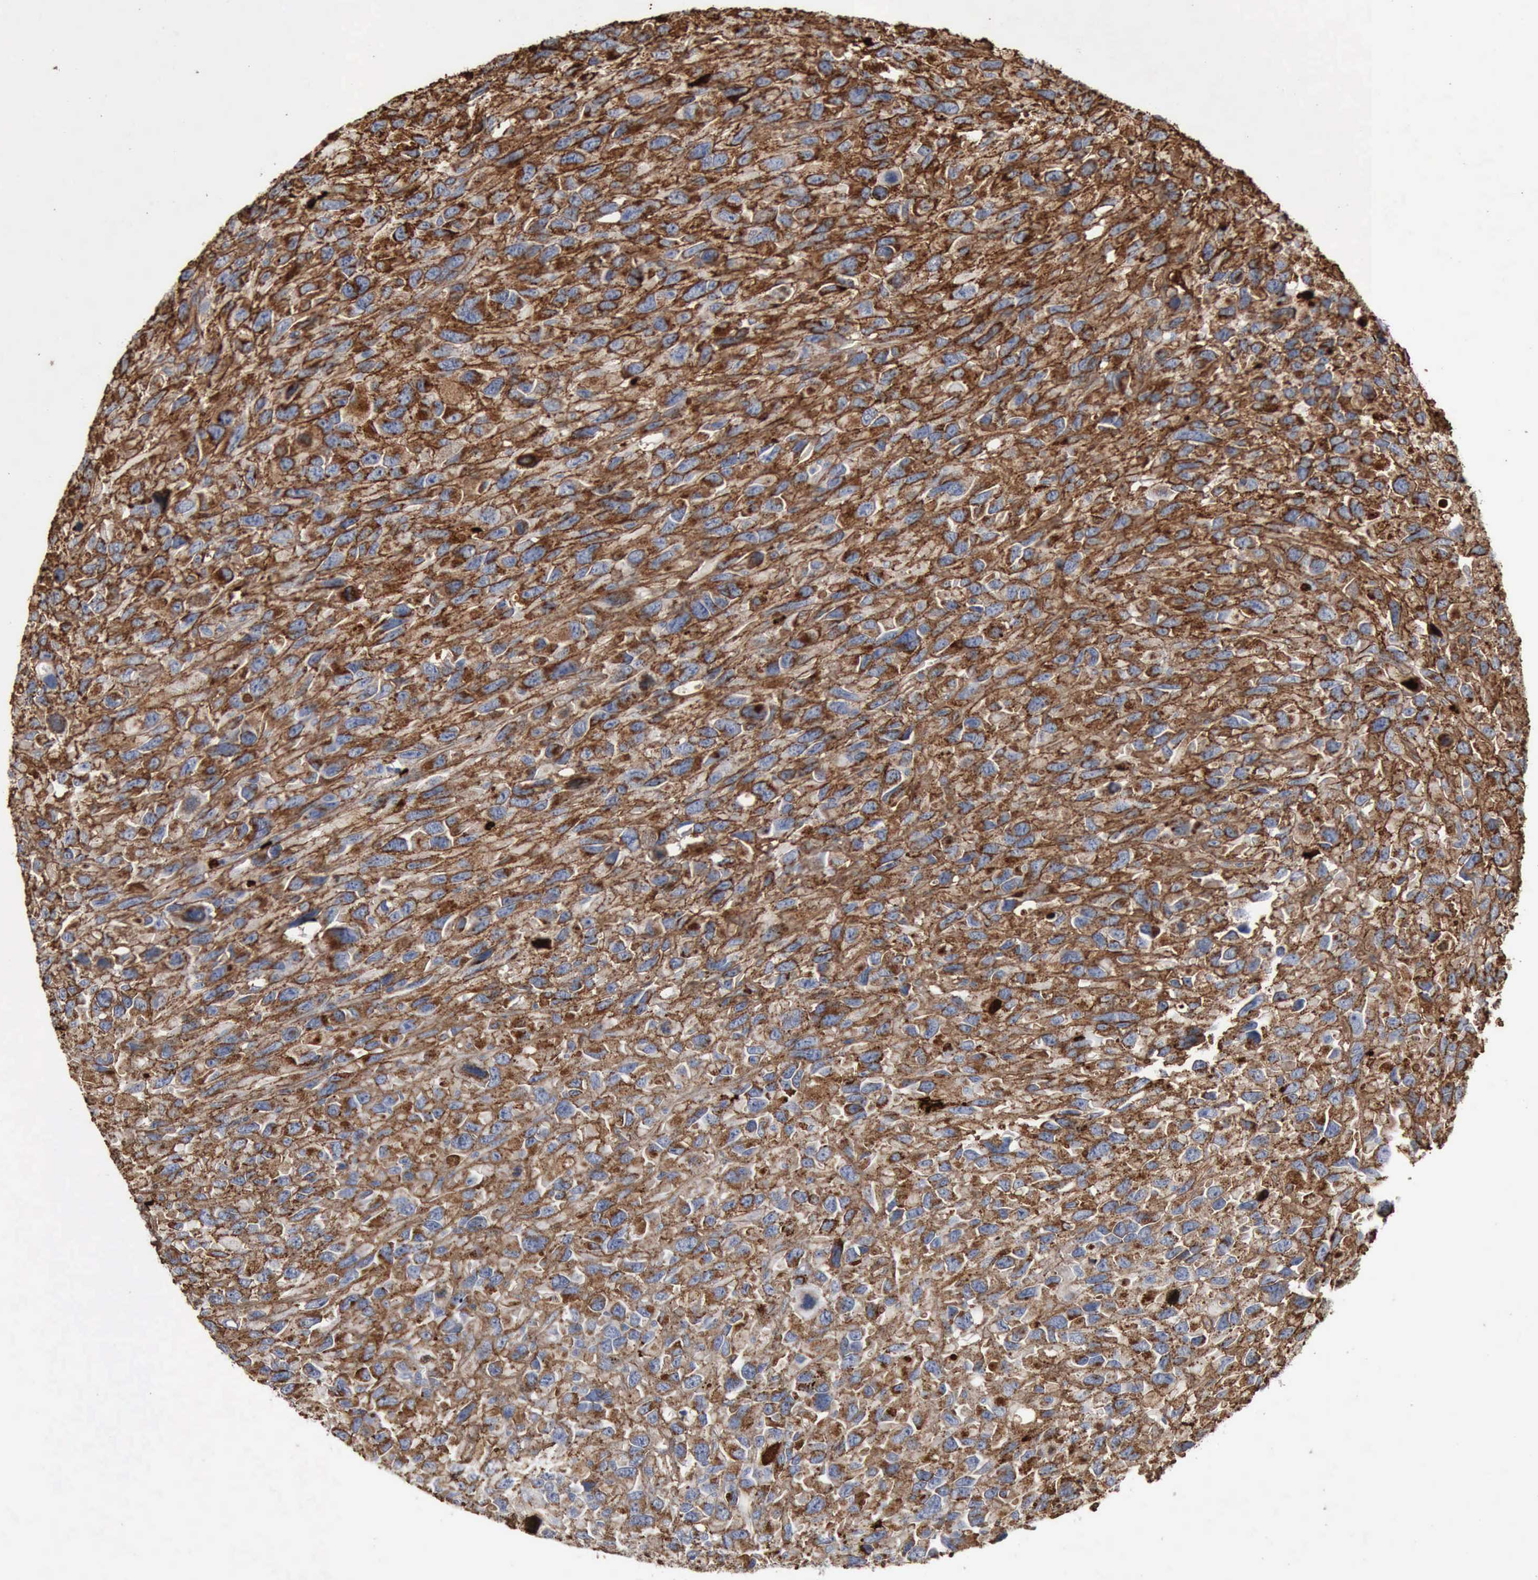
{"staining": {"intensity": "strong", "quantity": ">75%", "location": "cytoplasmic/membranous"}, "tissue": "renal cancer", "cell_type": "Tumor cells", "image_type": "cancer", "snomed": [{"axis": "morphology", "description": "Adenocarcinoma, NOS"}, {"axis": "topography", "description": "Kidney"}], "caption": "Tumor cells demonstrate high levels of strong cytoplasmic/membranous expression in about >75% of cells in renal cancer. (DAB (3,3'-diaminobenzidine) IHC, brown staining for protein, blue staining for nuclei).", "gene": "FN1", "patient": {"sex": "male", "age": 79}}